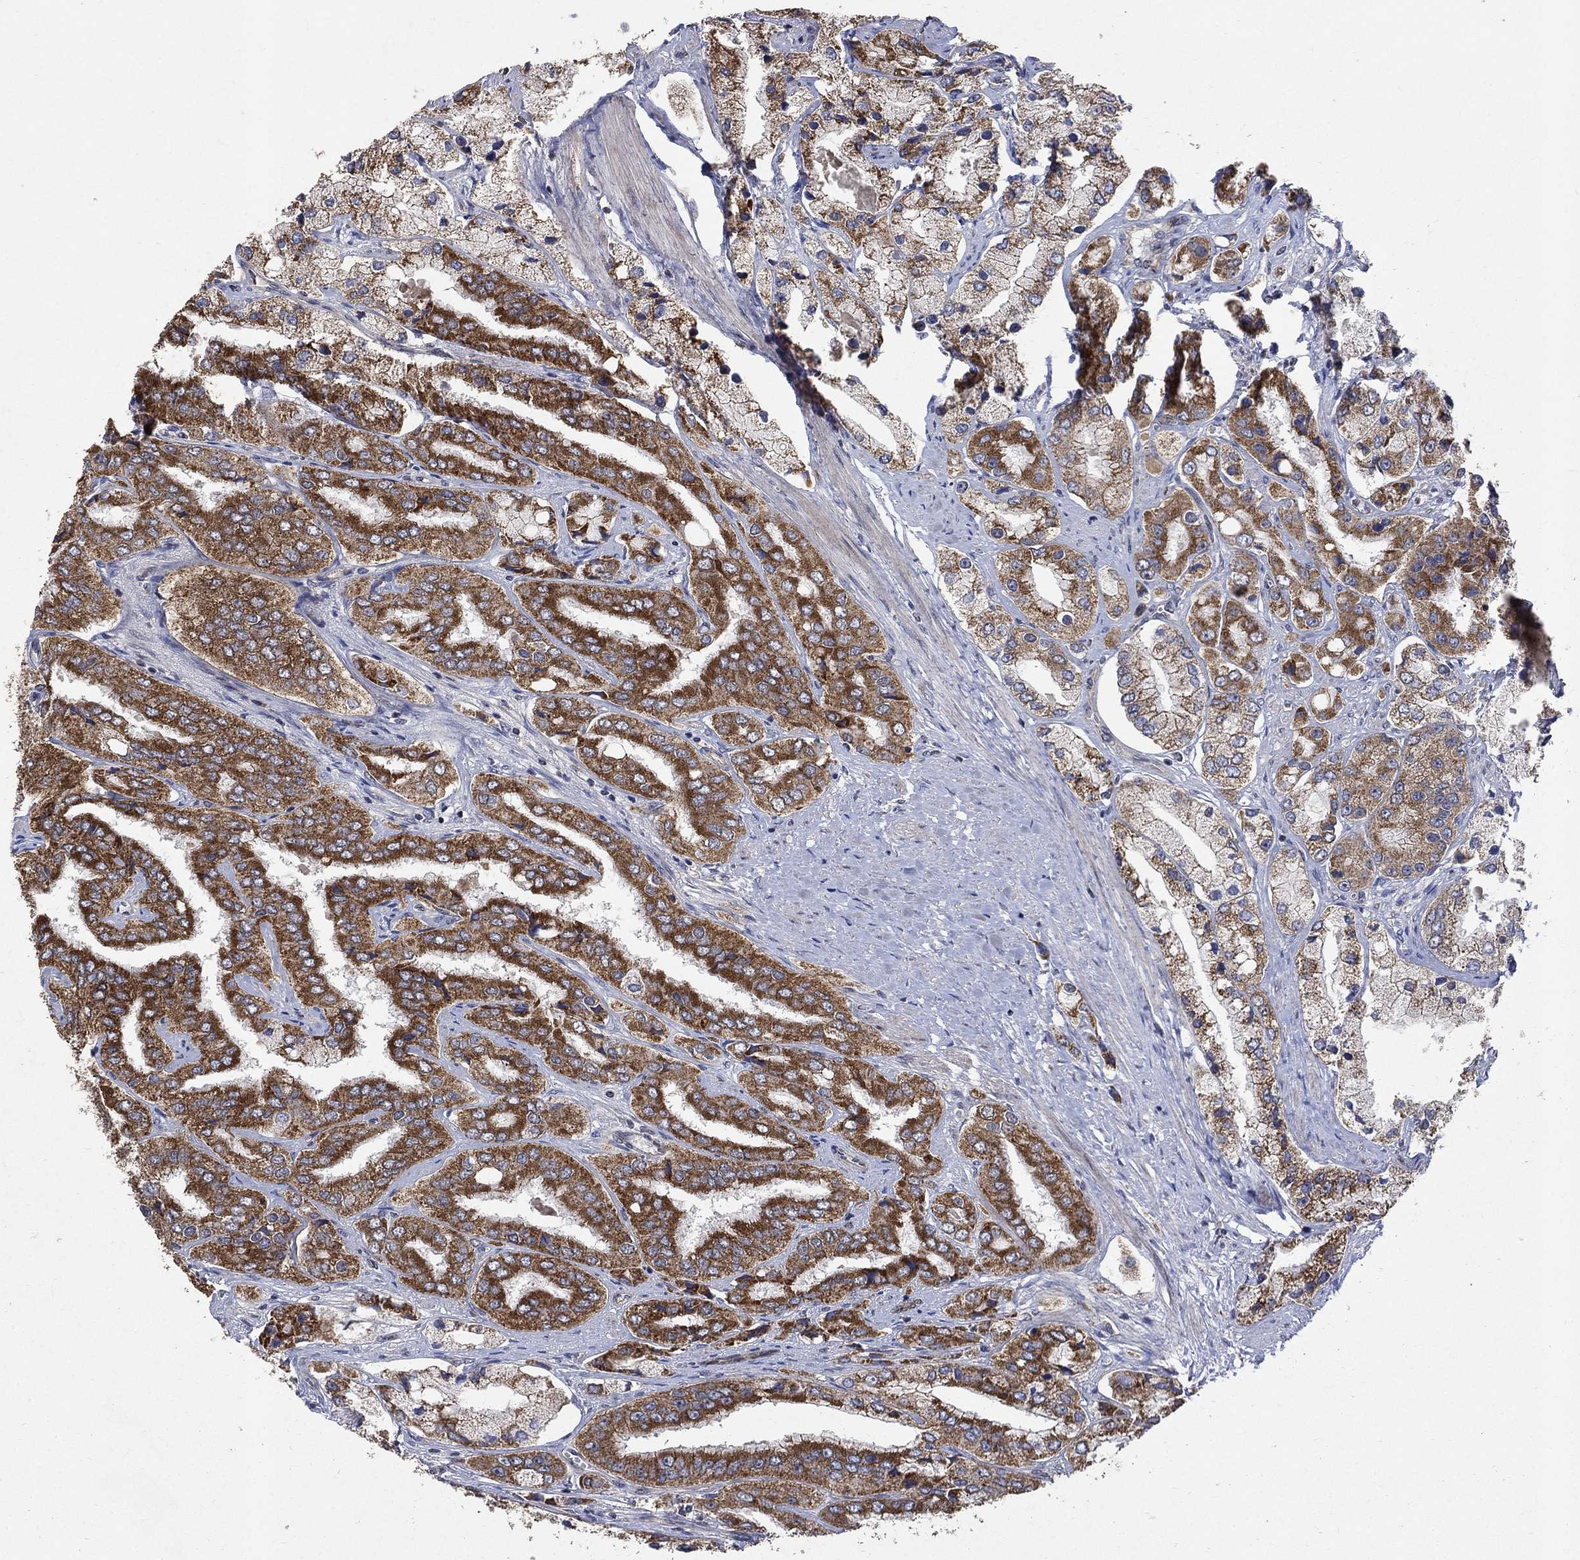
{"staining": {"intensity": "strong", "quantity": "25%-75%", "location": "cytoplasmic/membranous"}, "tissue": "prostate cancer", "cell_type": "Tumor cells", "image_type": "cancer", "snomed": [{"axis": "morphology", "description": "Adenocarcinoma, Low grade"}, {"axis": "topography", "description": "Prostate"}], "caption": "Low-grade adenocarcinoma (prostate) was stained to show a protein in brown. There is high levels of strong cytoplasmic/membranous staining in approximately 25%-75% of tumor cells.", "gene": "ANKRA2", "patient": {"sex": "male", "age": 69}}